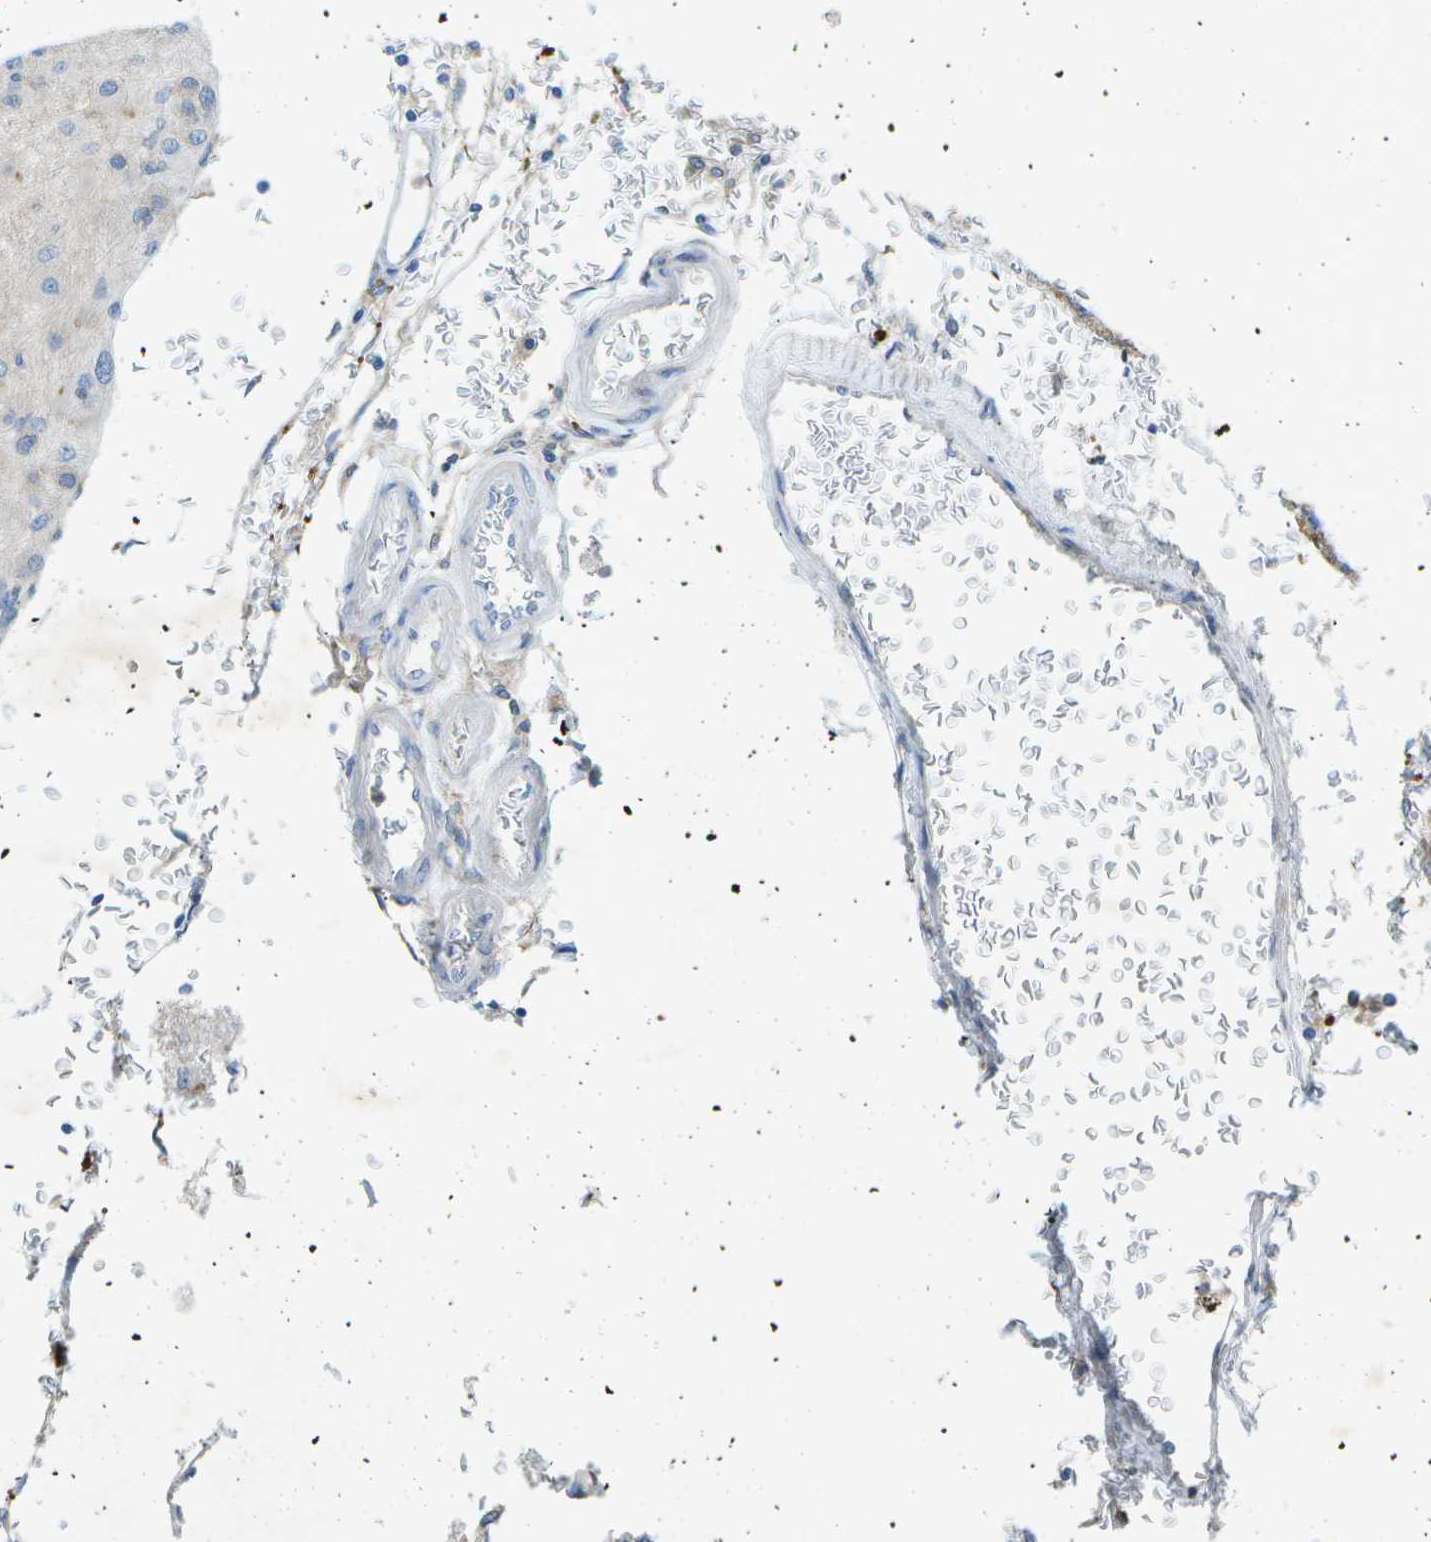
{"staining": {"intensity": "weak", "quantity": "<25%", "location": "cytoplasmic/membranous"}, "tissue": "glioma", "cell_type": "Tumor cells", "image_type": "cancer", "snomed": [{"axis": "morphology", "description": "Normal tissue, NOS"}, {"axis": "morphology", "description": "Glioma, malignant, High grade"}, {"axis": "topography", "description": "Cerebral cortex"}], "caption": "High power microscopy histopathology image of an immunohistochemistry image of glioma, revealing no significant expression in tumor cells.", "gene": "WNK2", "patient": {"sex": "male", "age": 77}}